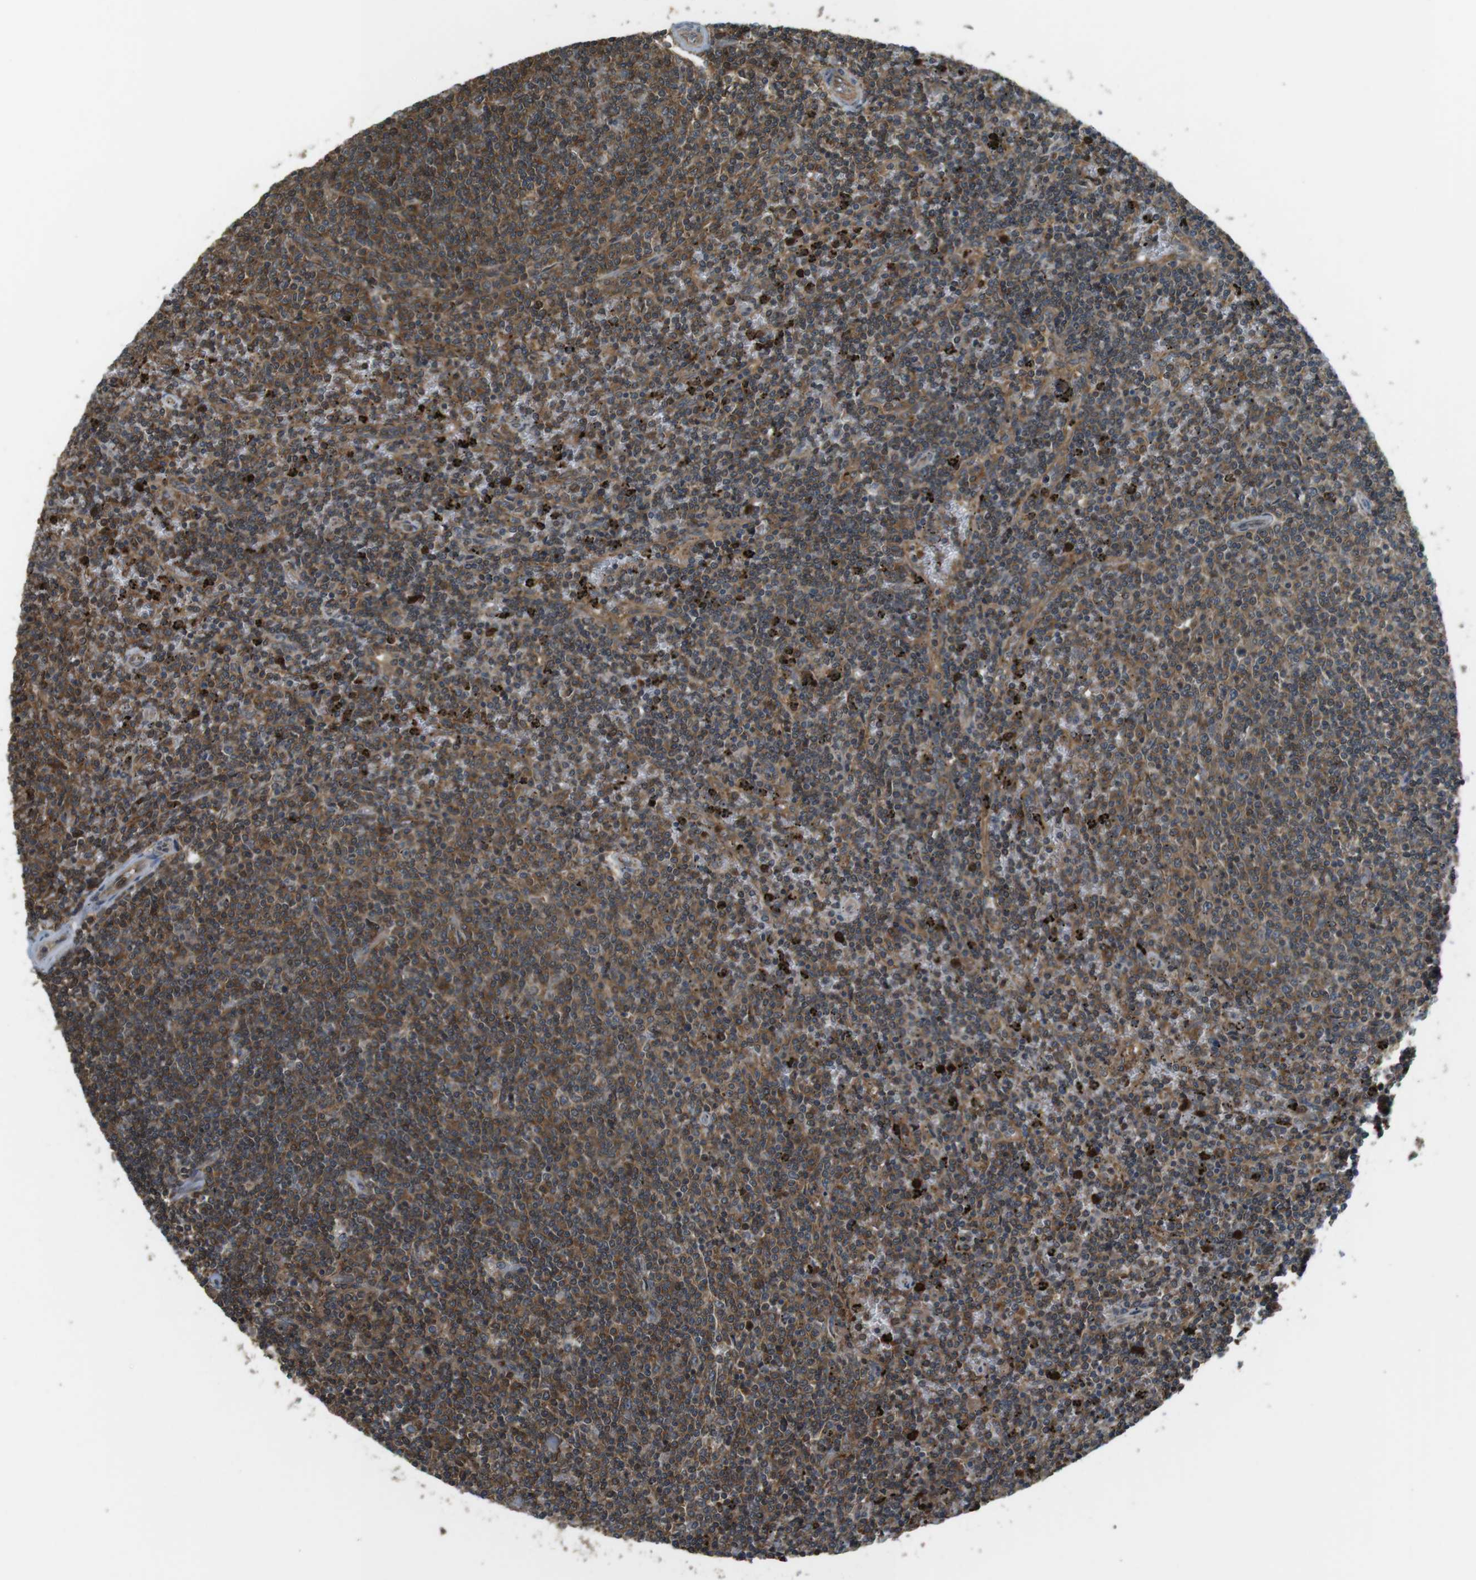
{"staining": {"intensity": "strong", "quantity": ">75%", "location": "cytoplasmic/membranous"}, "tissue": "lymphoma", "cell_type": "Tumor cells", "image_type": "cancer", "snomed": [{"axis": "morphology", "description": "Malignant lymphoma, non-Hodgkin's type, Low grade"}, {"axis": "topography", "description": "Spleen"}], "caption": "This is an image of IHC staining of low-grade malignant lymphoma, non-Hodgkin's type, which shows strong positivity in the cytoplasmic/membranous of tumor cells.", "gene": "LRRC3B", "patient": {"sex": "female", "age": 50}}